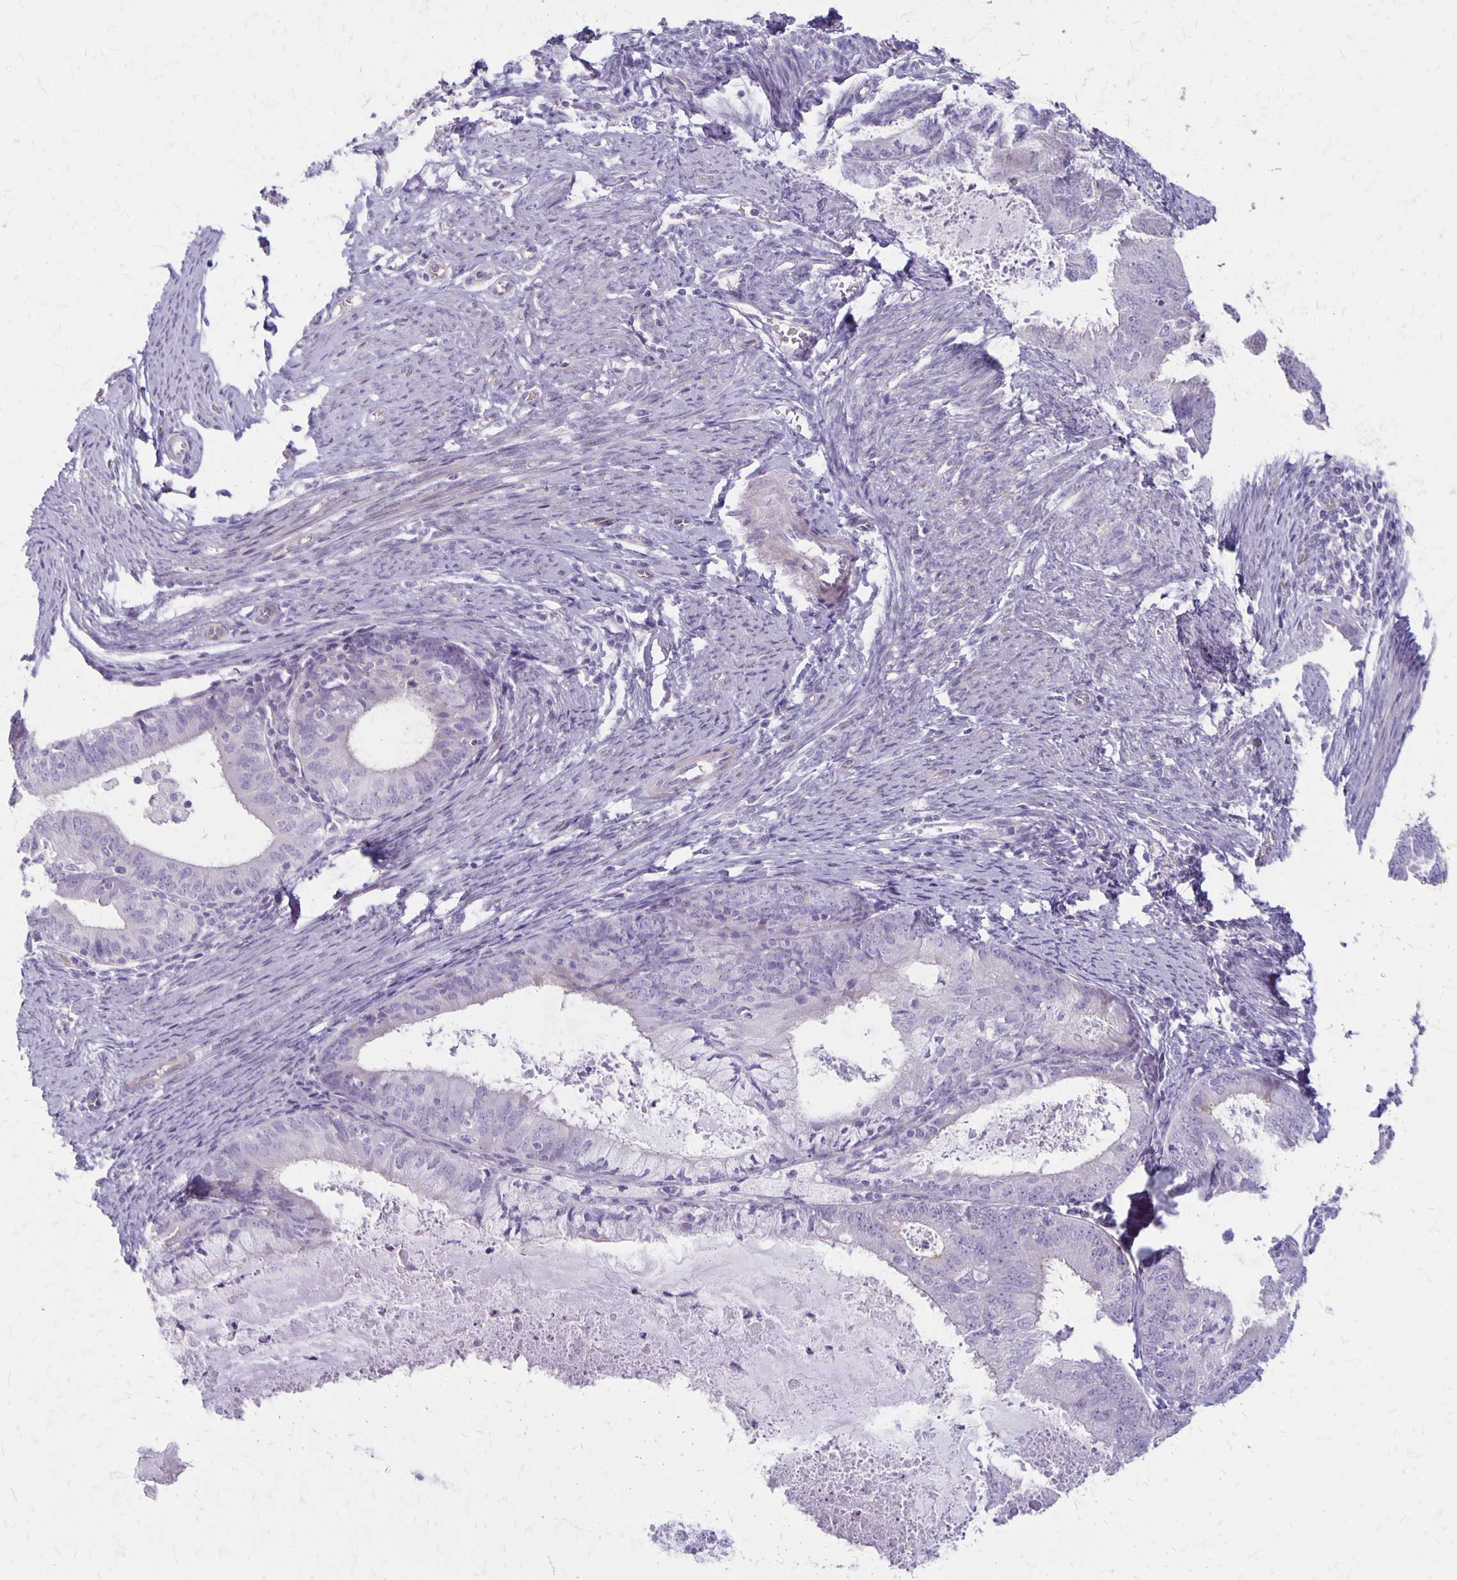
{"staining": {"intensity": "negative", "quantity": "none", "location": "none"}, "tissue": "endometrial cancer", "cell_type": "Tumor cells", "image_type": "cancer", "snomed": [{"axis": "morphology", "description": "Adenocarcinoma, NOS"}, {"axis": "topography", "description": "Endometrium"}], "caption": "The micrograph shows no staining of tumor cells in endometrial cancer.", "gene": "HOMER1", "patient": {"sex": "female", "age": 57}}